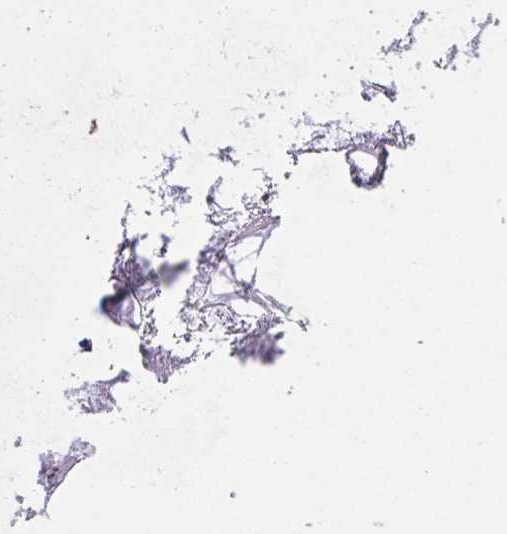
{"staining": {"intensity": "weak", "quantity": ">75%", "location": "cytoplasmic/membranous"}, "tissue": "adipose tissue", "cell_type": "Adipocytes", "image_type": "normal", "snomed": [{"axis": "morphology", "description": "Normal tissue, NOS"}, {"axis": "topography", "description": "Lymph node"}, {"axis": "topography", "description": "Cartilage tissue"}, {"axis": "topography", "description": "Nasopharynx"}], "caption": "A brown stain highlights weak cytoplasmic/membranous positivity of a protein in adipocytes of benign human adipose tissue.", "gene": "DCBLD1", "patient": {"sex": "male", "age": 63}}